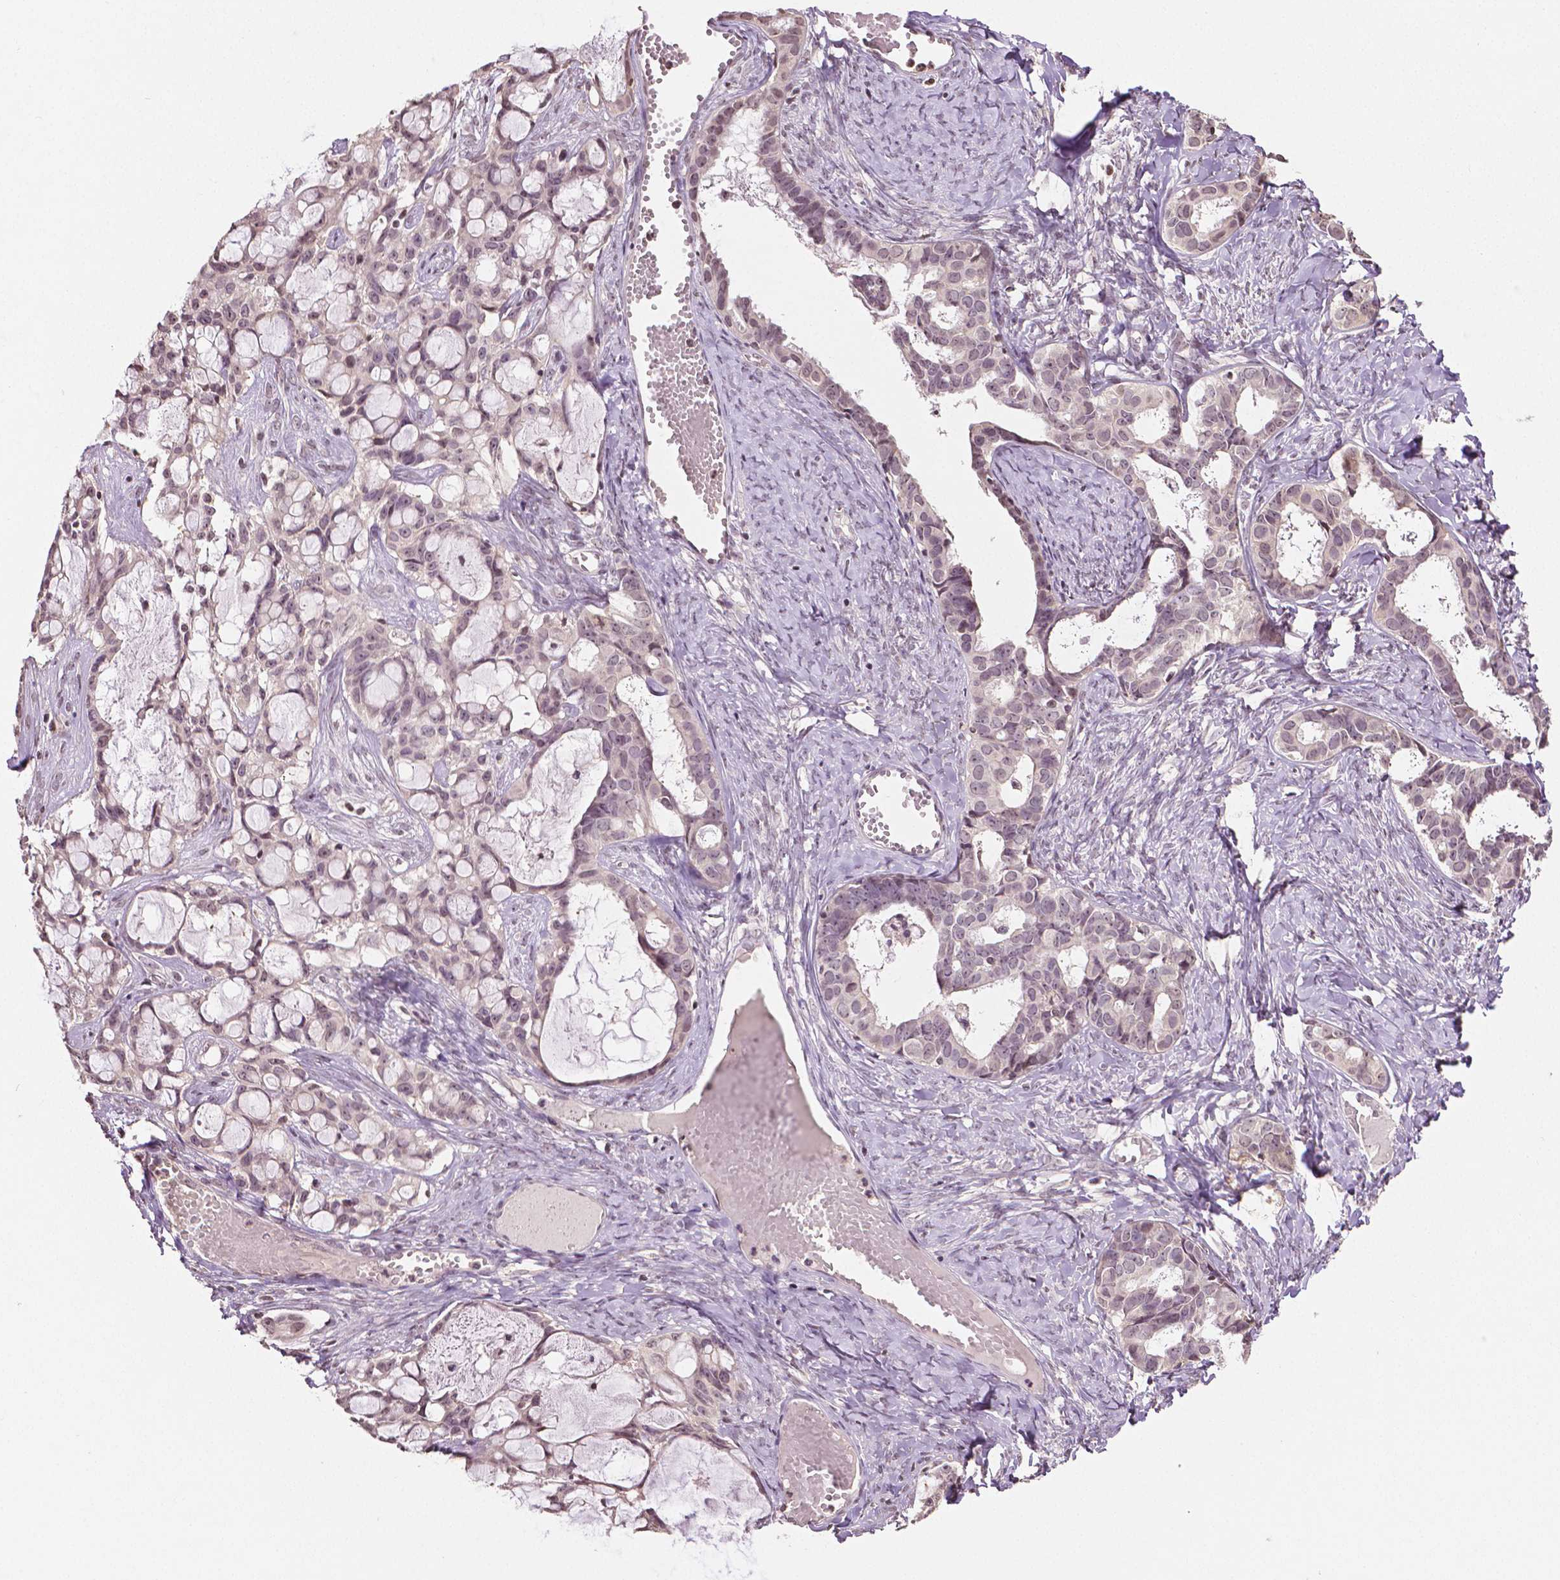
{"staining": {"intensity": "moderate", "quantity": ">75%", "location": "nuclear"}, "tissue": "ovarian cancer", "cell_type": "Tumor cells", "image_type": "cancer", "snomed": [{"axis": "morphology", "description": "Cystadenocarcinoma, serous, NOS"}, {"axis": "topography", "description": "Ovary"}], "caption": "Serous cystadenocarcinoma (ovarian) stained with IHC shows moderate nuclear positivity in approximately >75% of tumor cells.", "gene": "DEK", "patient": {"sex": "female", "age": 69}}